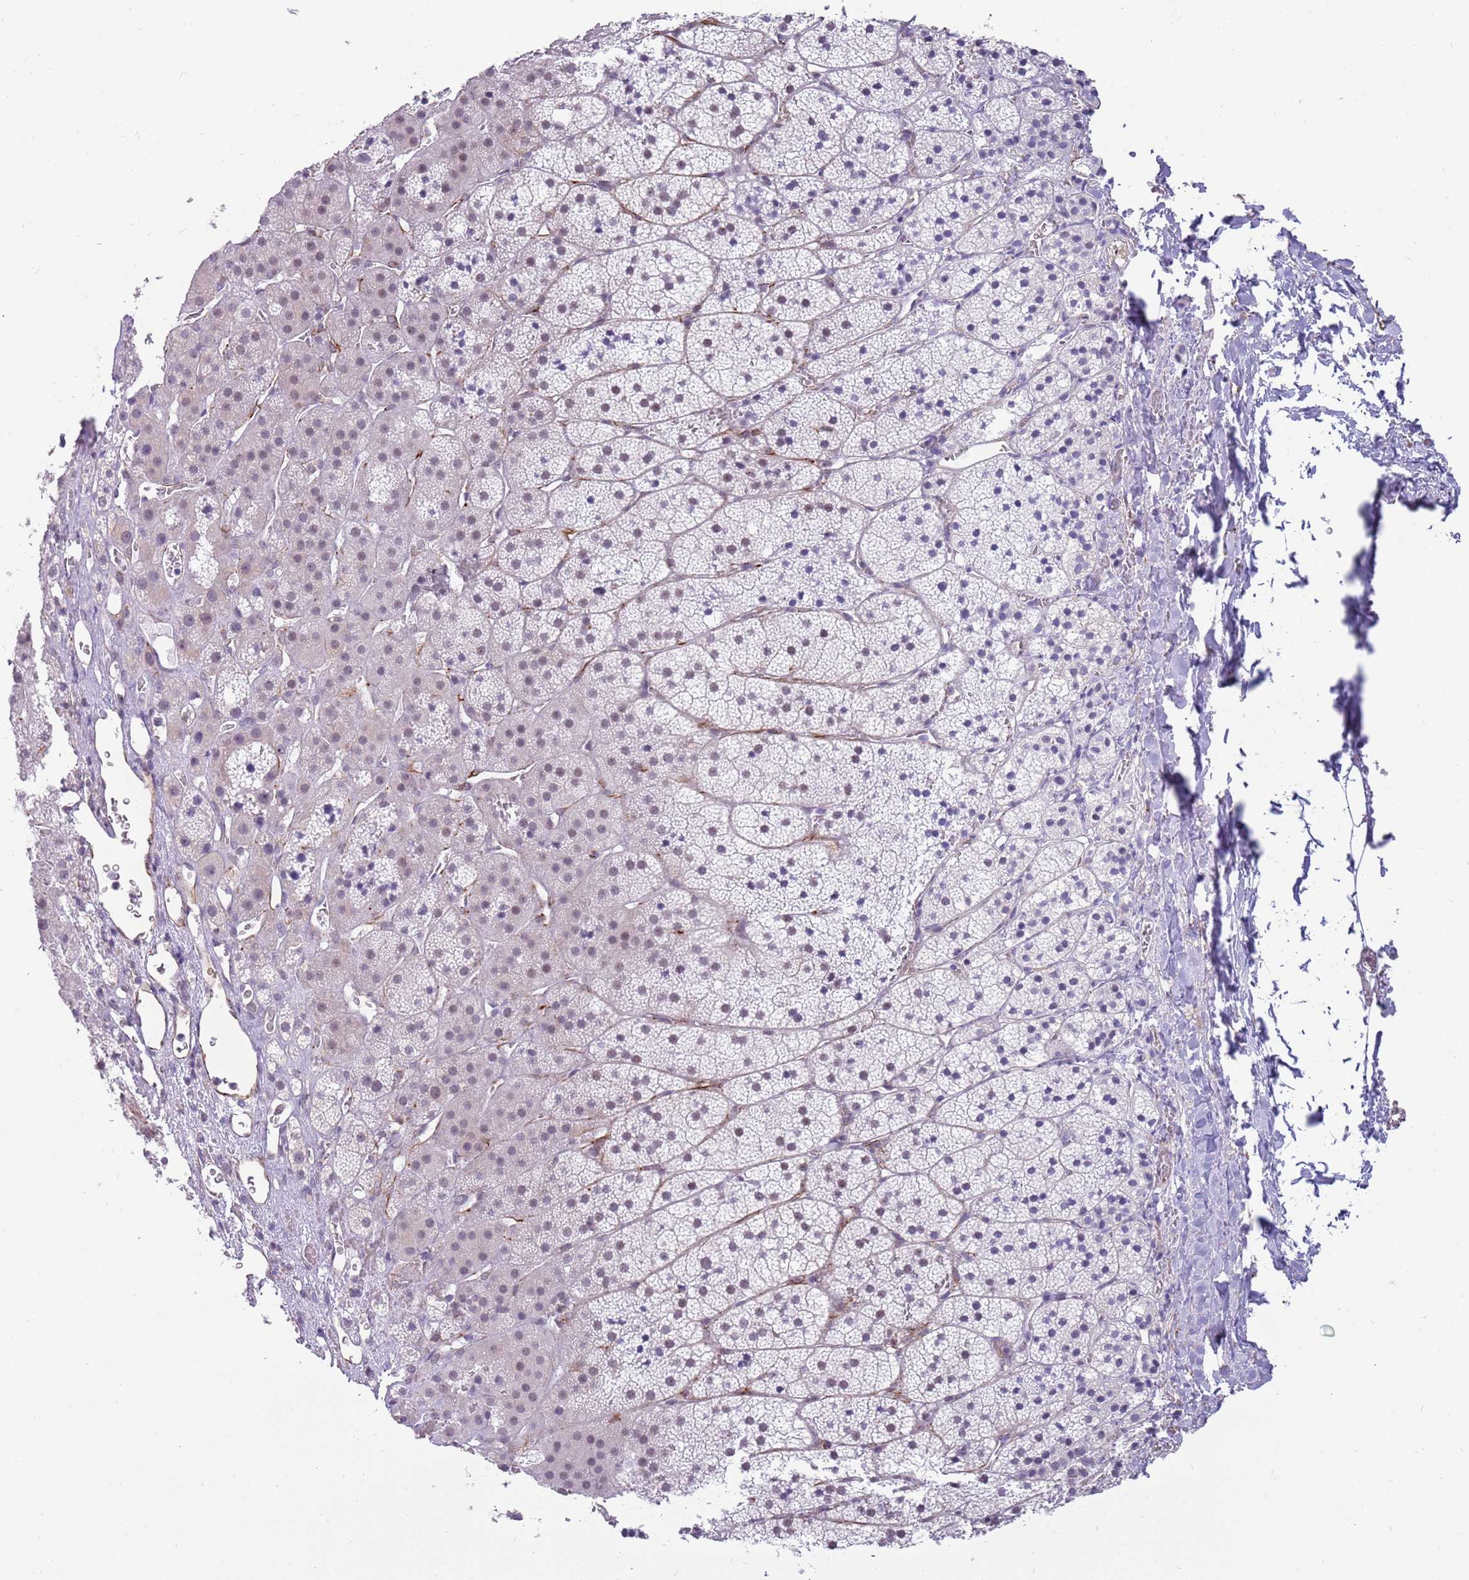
{"staining": {"intensity": "weak", "quantity": "25%-75%", "location": "nuclear"}, "tissue": "adrenal gland", "cell_type": "Glandular cells", "image_type": "normal", "snomed": [{"axis": "morphology", "description": "Normal tissue, NOS"}, {"axis": "topography", "description": "Adrenal gland"}], "caption": "Protein analysis of normal adrenal gland reveals weak nuclear staining in about 25%-75% of glandular cells. The staining was performed using DAB, with brown indicating positive protein expression. Nuclei are stained blue with hematoxylin.", "gene": "ENSG00000271254", "patient": {"sex": "female", "age": 44}}